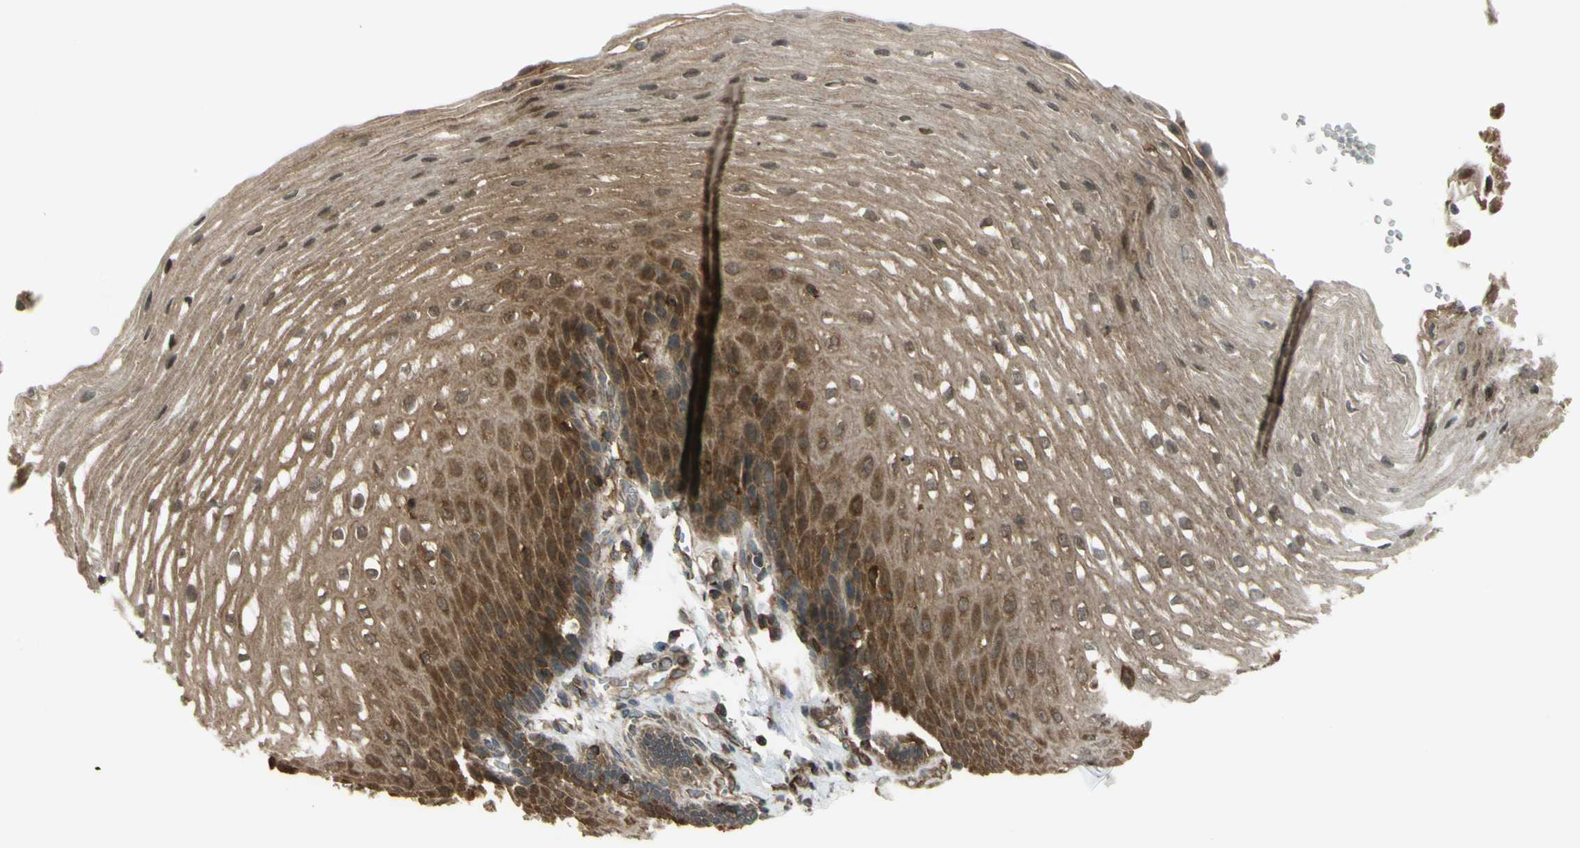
{"staining": {"intensity": "moderate", "quantity": ">75%", "location": "cytoplasmic/membranous,nuclear"}, "tissue": "esophagus", "cell_type": "Squamous epithelial cells", "image_type": "normal", "snomed": [{"axis": "morphology", "description": "Normal tissue, NOS"}, {"axis": "topography", "description": "Esophagus"}], "caption": "This photomicrograph displays immunohistochemistry (IHC) staining of unremarkable human esophagus, with medium moderate cytoplasmic/membranous,nuclear expression in about >75% of squamous epithelial cells.", "gene": "FLII", "patient": {"sex": "male", "age": 48}}